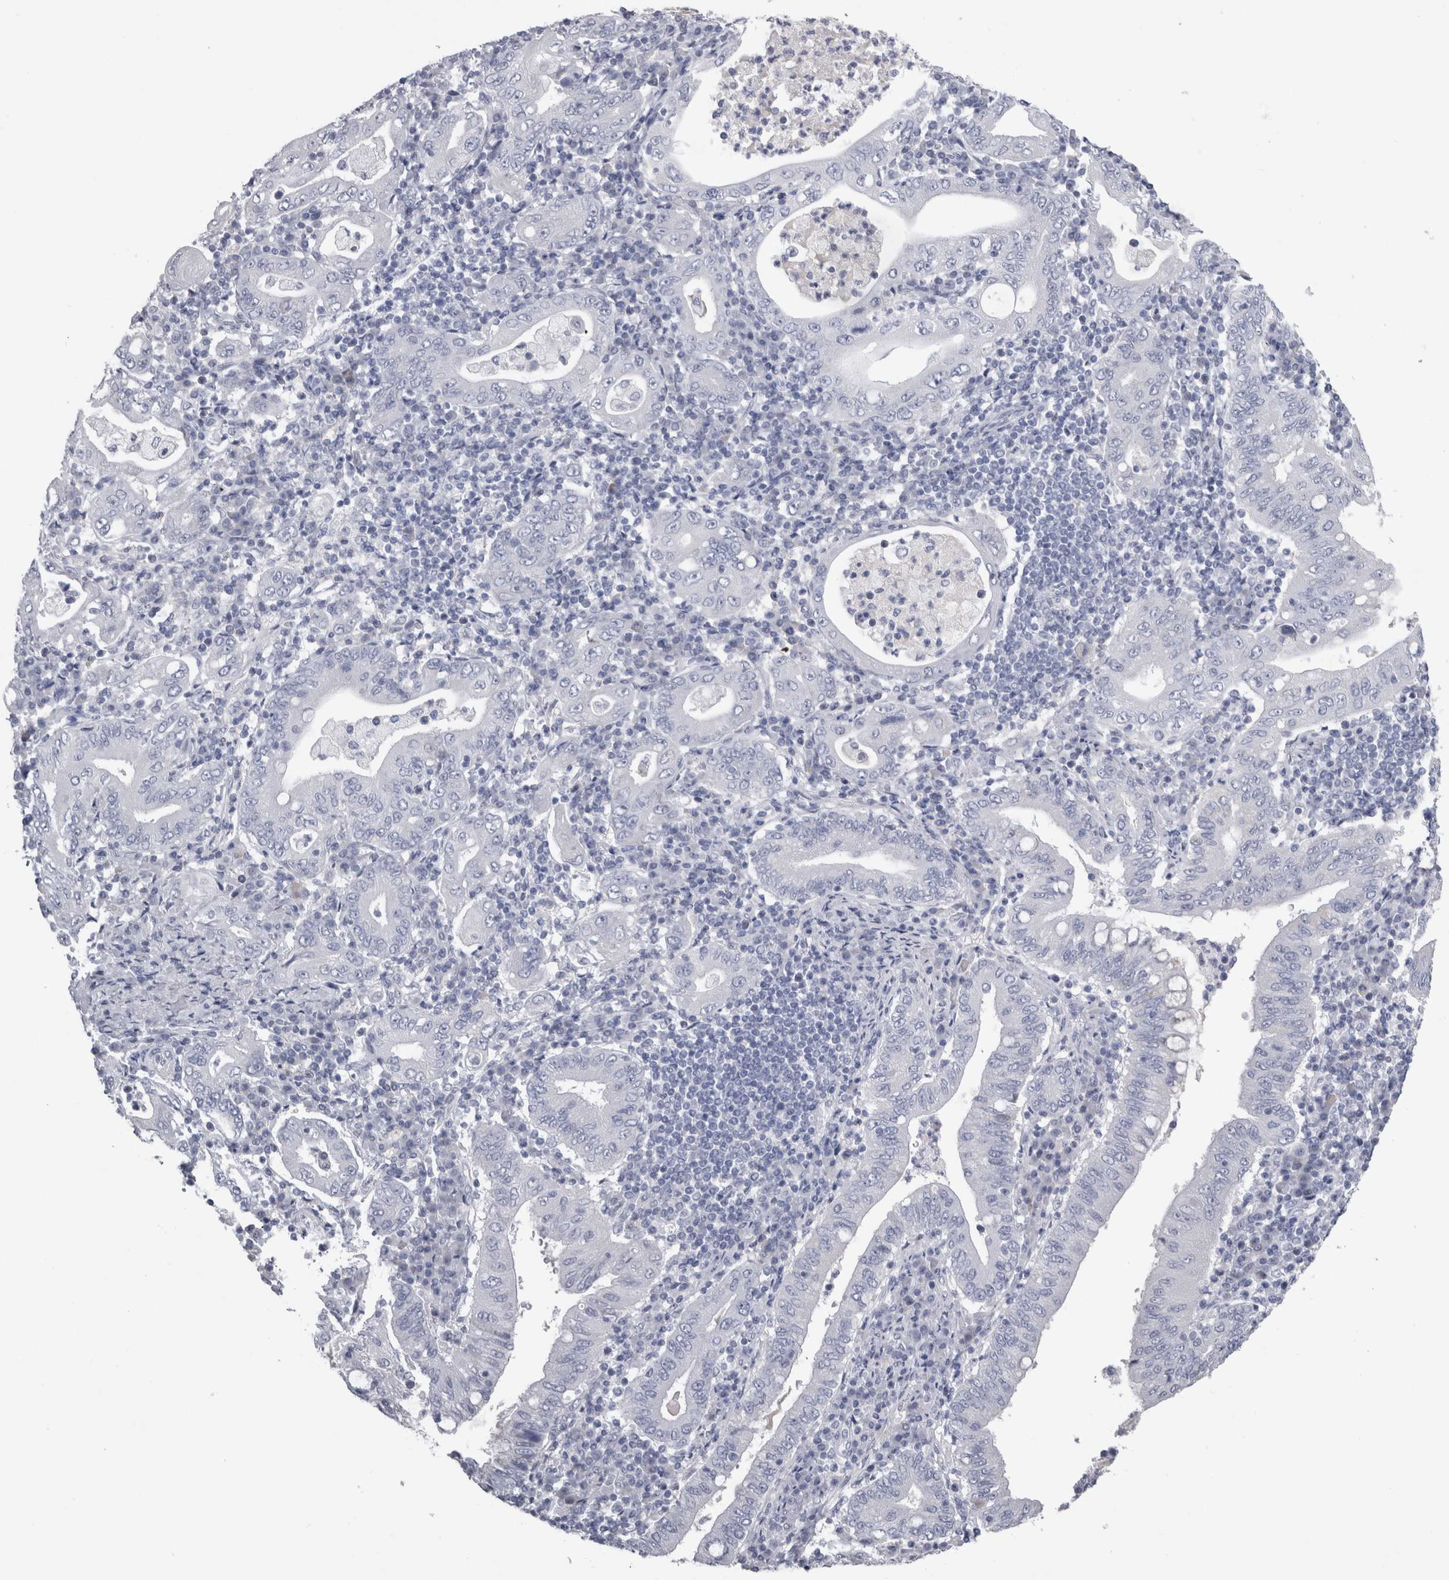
{"staining": {"intensity": "negative", "quantity": "none", "location": "none"}, "tissue": "stomach cancer", "cell_type": "Tumor cells", "image_type": "cancer", "snomed": [{"axis": "morphology", "description": "Normal tissue, NOS"}, {"axis": "morphology", "description": "Adenocarcinoma, NOS"}, {"axis": "topography", "description": "Esophagus"}, {"axis": "topography", "description": "Stomach, upper"}, {"axis": "topography", "description": "Peripheral nerve tissue"}], "caption": "Image shows no significant protein staining in tumor cells of stomach cancer (adenocarcinoma).", "gene": "MSMB", "patient": {"sex": "male", "age": 62}}